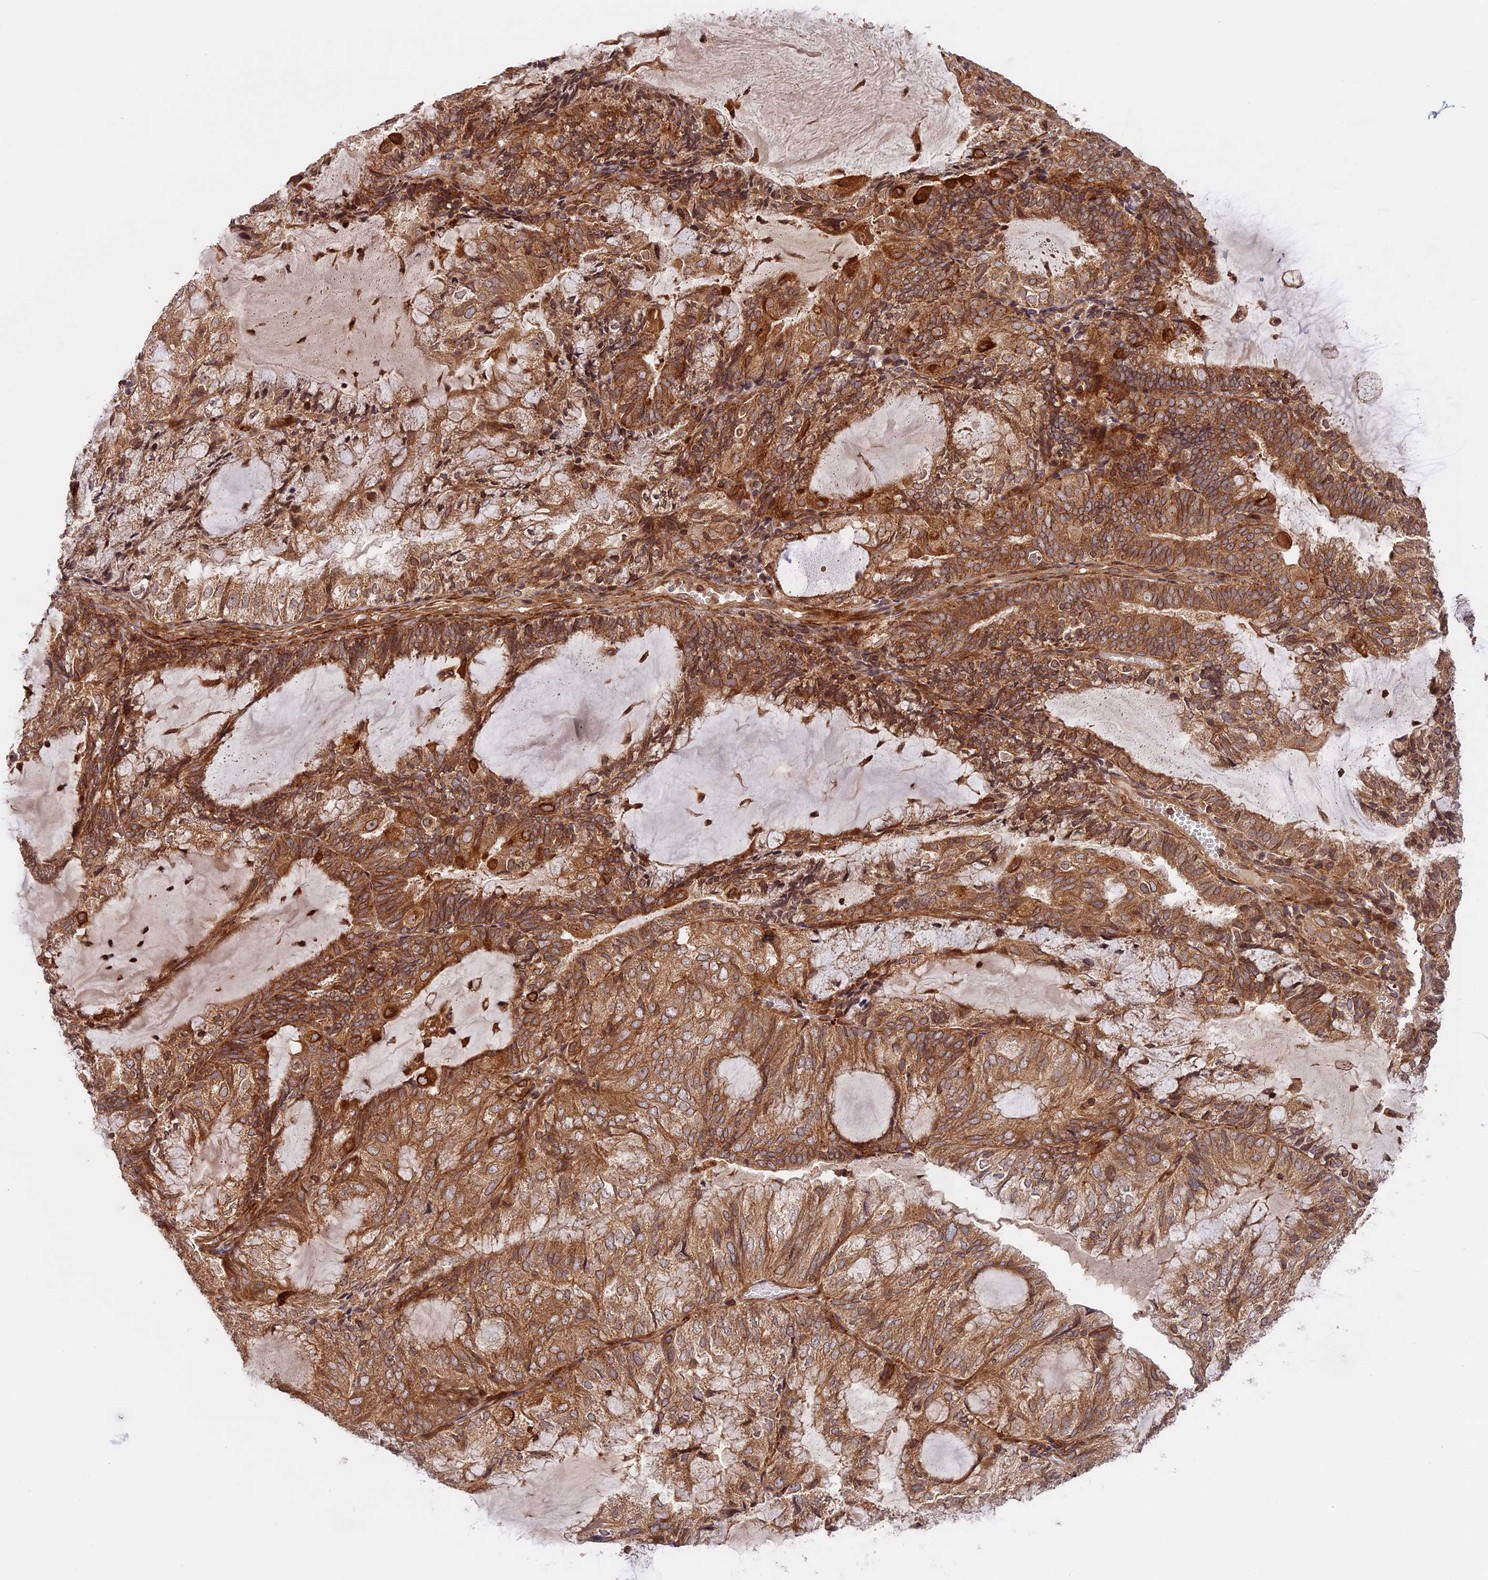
{"staining": {"intensity": "moderate", "quantity": ">75%", "location": "cytoplasmic/membranous"}, "tissue": "endometrial cancer", "cell_type": "Tumor cells", "image_type": "cancer", "snomed": [{"axis": "morphology", "description": "Adenocarcinoma, NOS"}, {"axis": "topography", "description": "Endometrium"}], "caption": "This histopathology image demonstrates endometrial cancer (adenocarcinoma) stained with immunohistochemistry (IHC) to label a protein in brown. The cytoplasmic/membranous of tumor cells show moderate positivity for the protein. Nuclei are counter-stained blue.", "gene": "DGKH", "patient": {"sex": "female", "age": 81}}